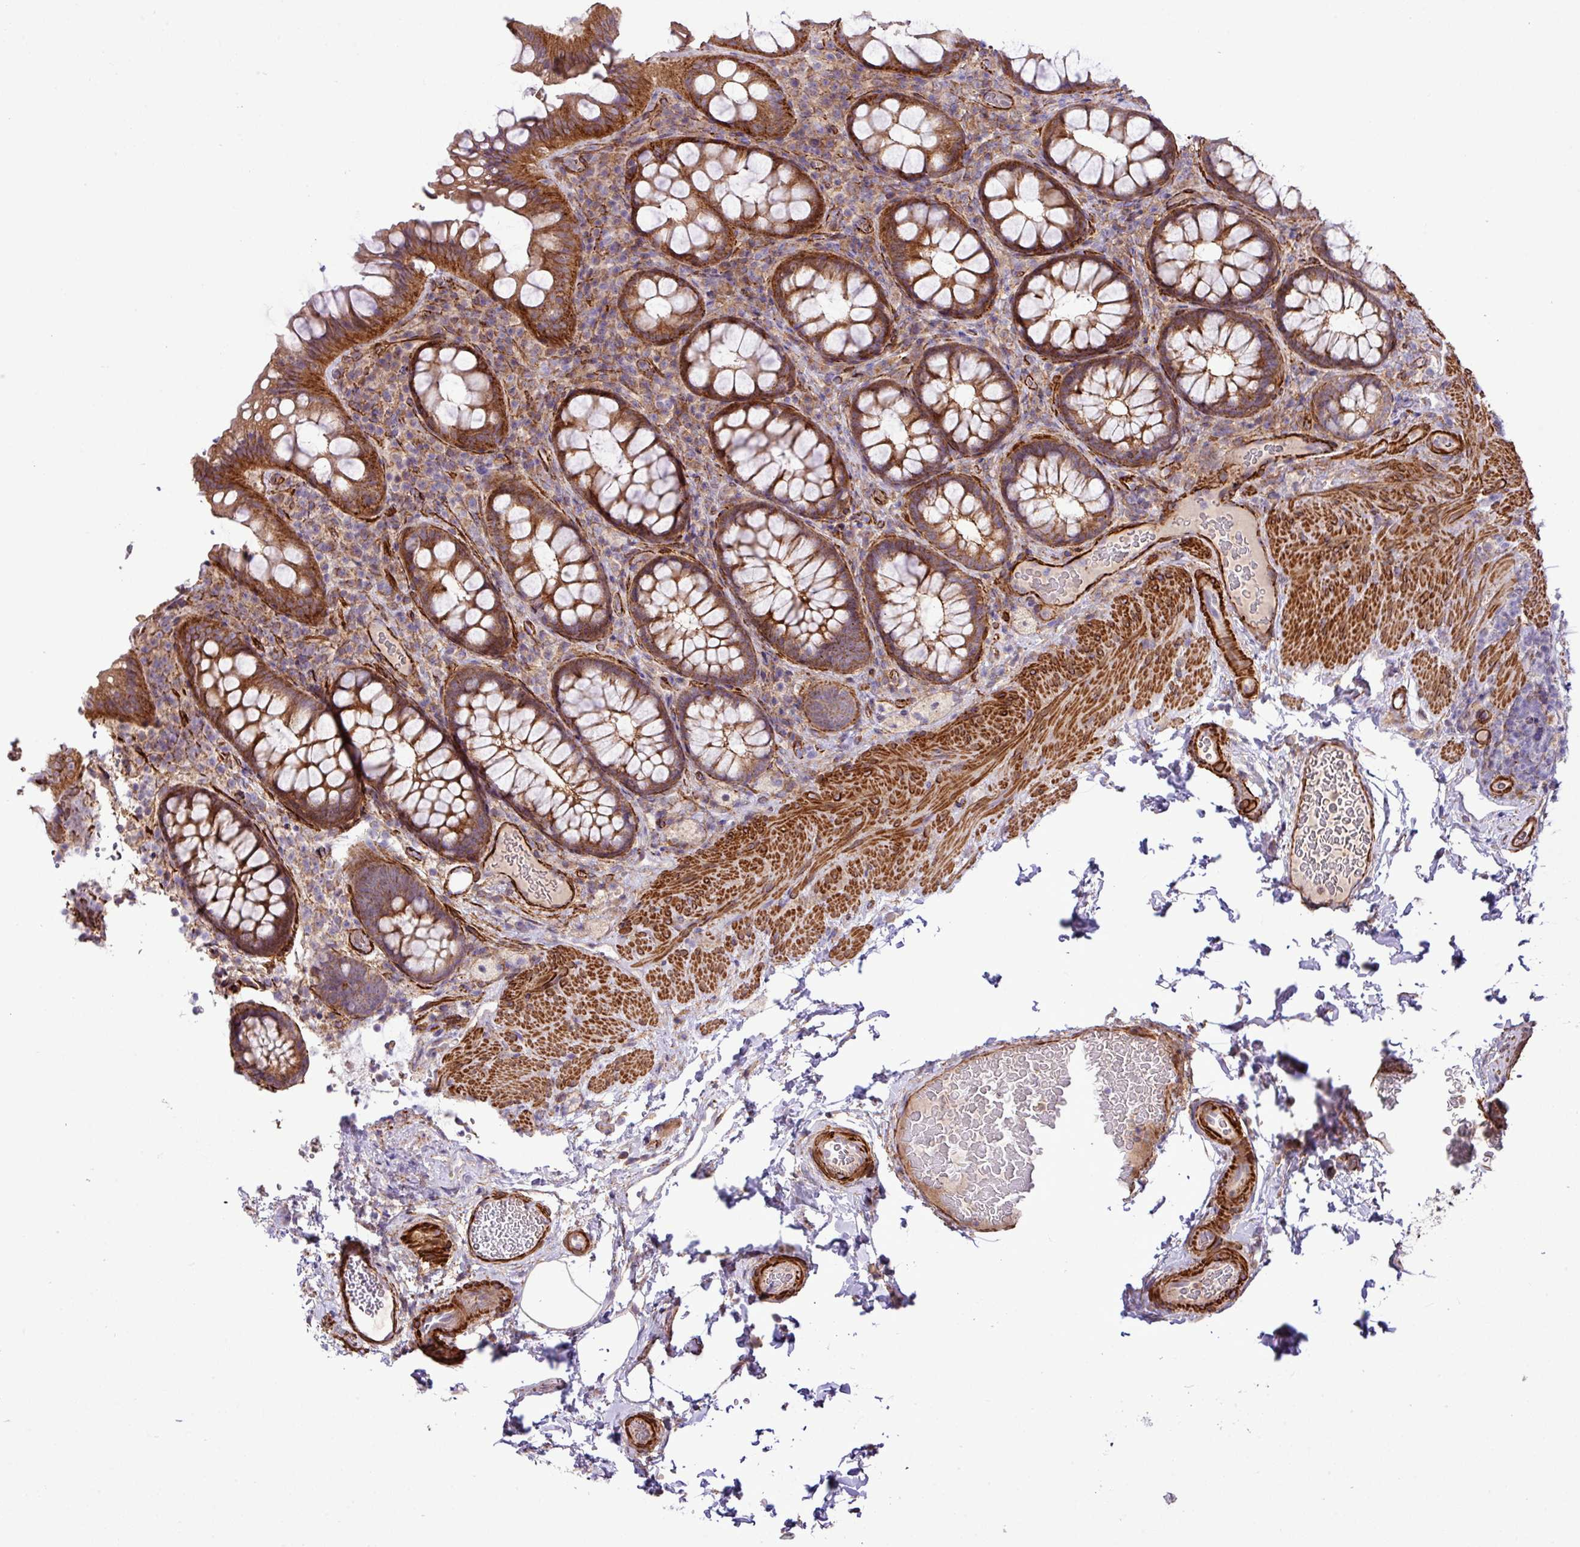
{"staining": {"intensity": "moderate", "quantity": ">75%", "location": "cytoplasmic/membranous"}, "tissue": "rectum", "cell_type": "Glandular cells", "image_type": "normal", "snomed": [{"axis": "morphology", "description": "Normal tissue, NOS"}, {"axis": "topography", "description": "Rectum"}], "caption": "This image displays immunohistochemistry (IHC) staining of normal human rectum, with medium moderate cytoplasmic/membranous positivity in about >75% of glandular cells.", "gene": "FAM47E", "patient": {"sex": "female", "age": 69}}